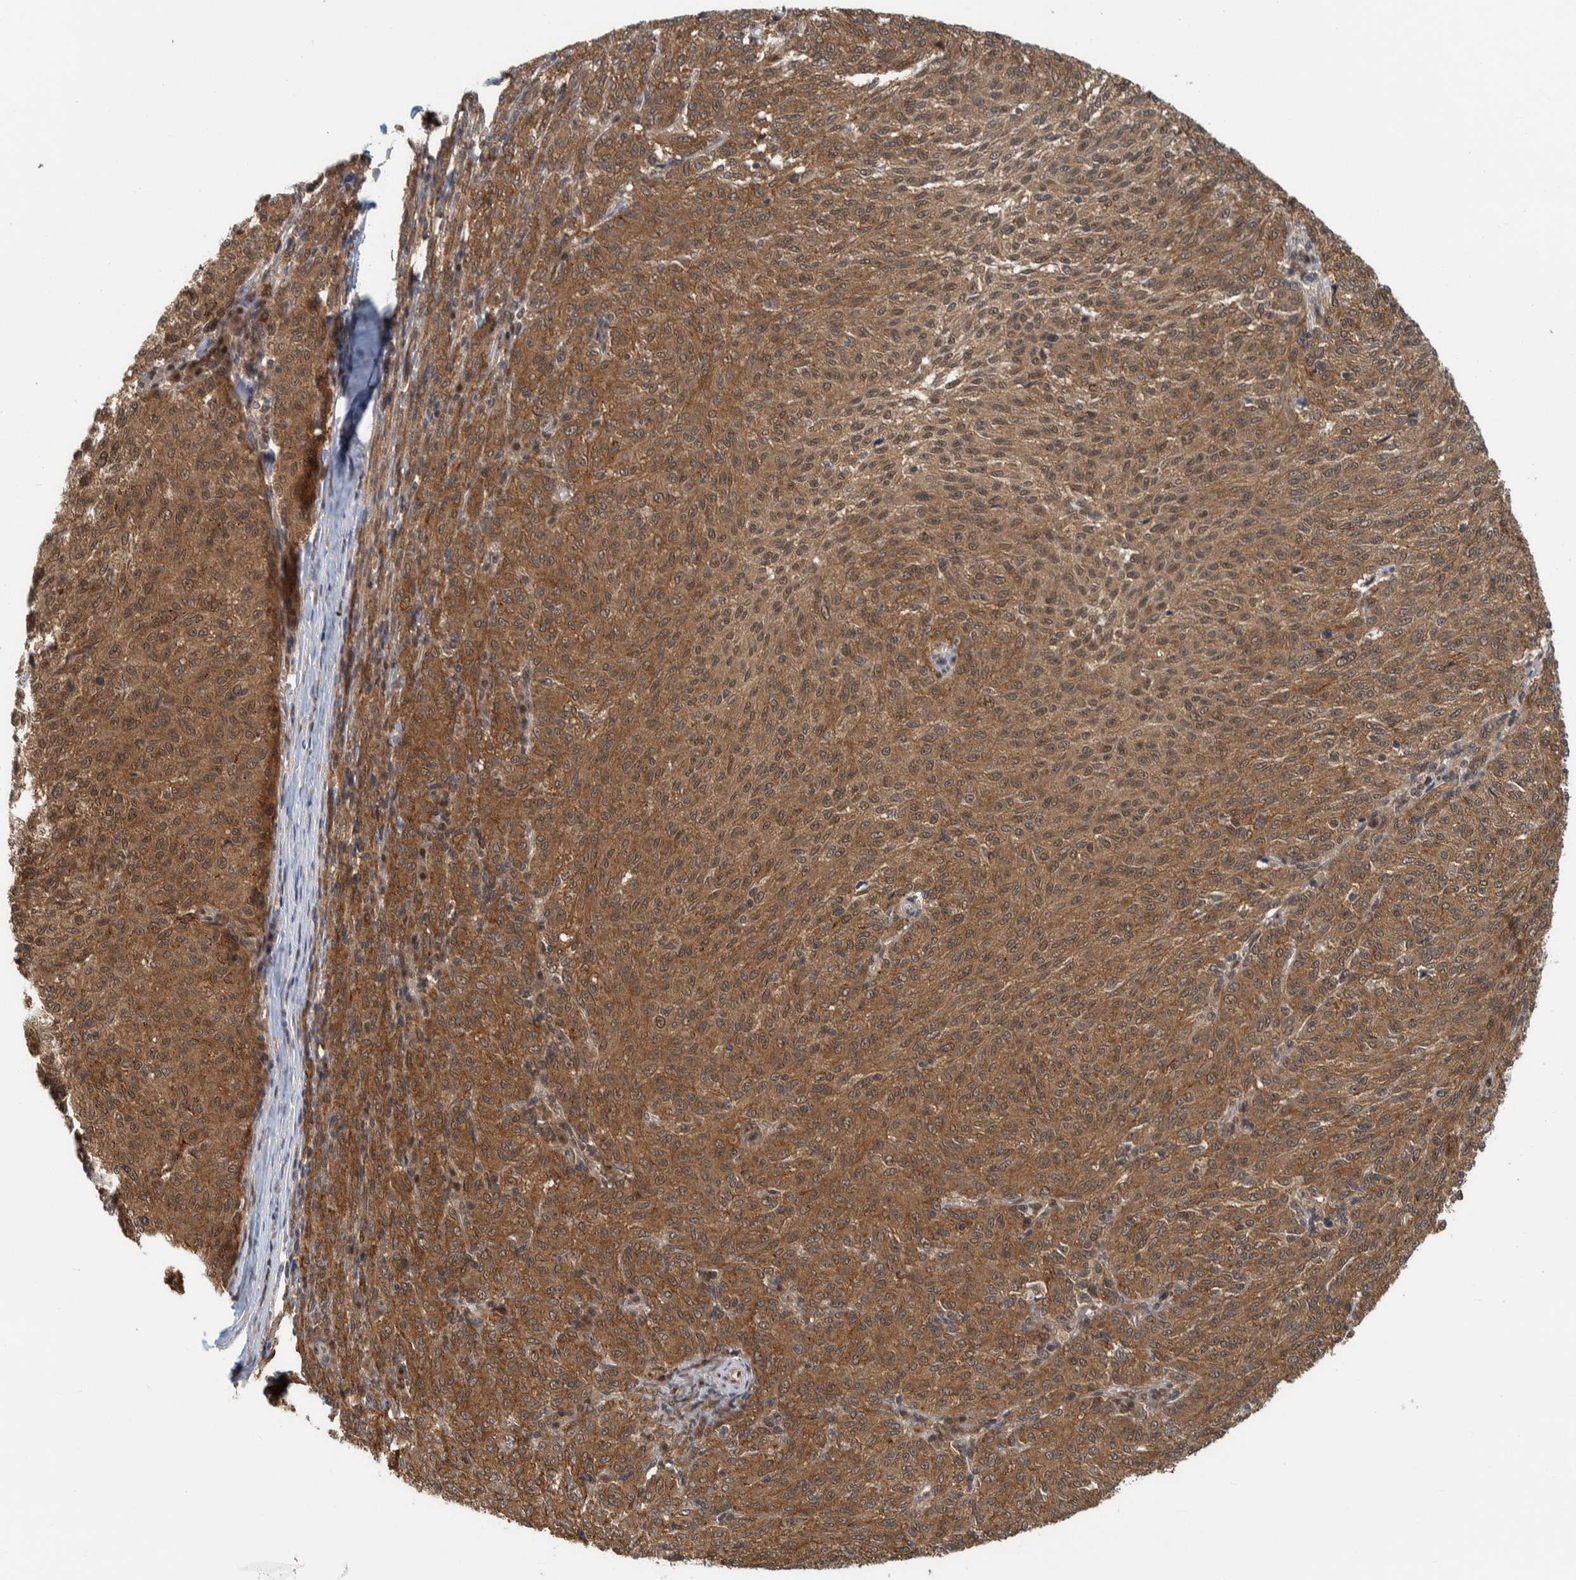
{"staining": {"intensity": "moderate", "quantity": ">75%", "location": "cytoplasmic/membranous"}, "tissue": "melanoma", "cell_type": "Tumor cells", "image_type": "cancer", "snomed": [{"axis": "morphology", "description": "Malignant melanoma, NOS"}, {"axis": "topography", "description": "Skin"}], "caption": "Brown immunohistochemical staining in melanoma shows moderate cytoplasmic/membranous staining in approximately >75% of tumor cells. Nuclei are stained in blue.", "gene": "COPS3", "patient": {"sex": "female", "age": 72}}